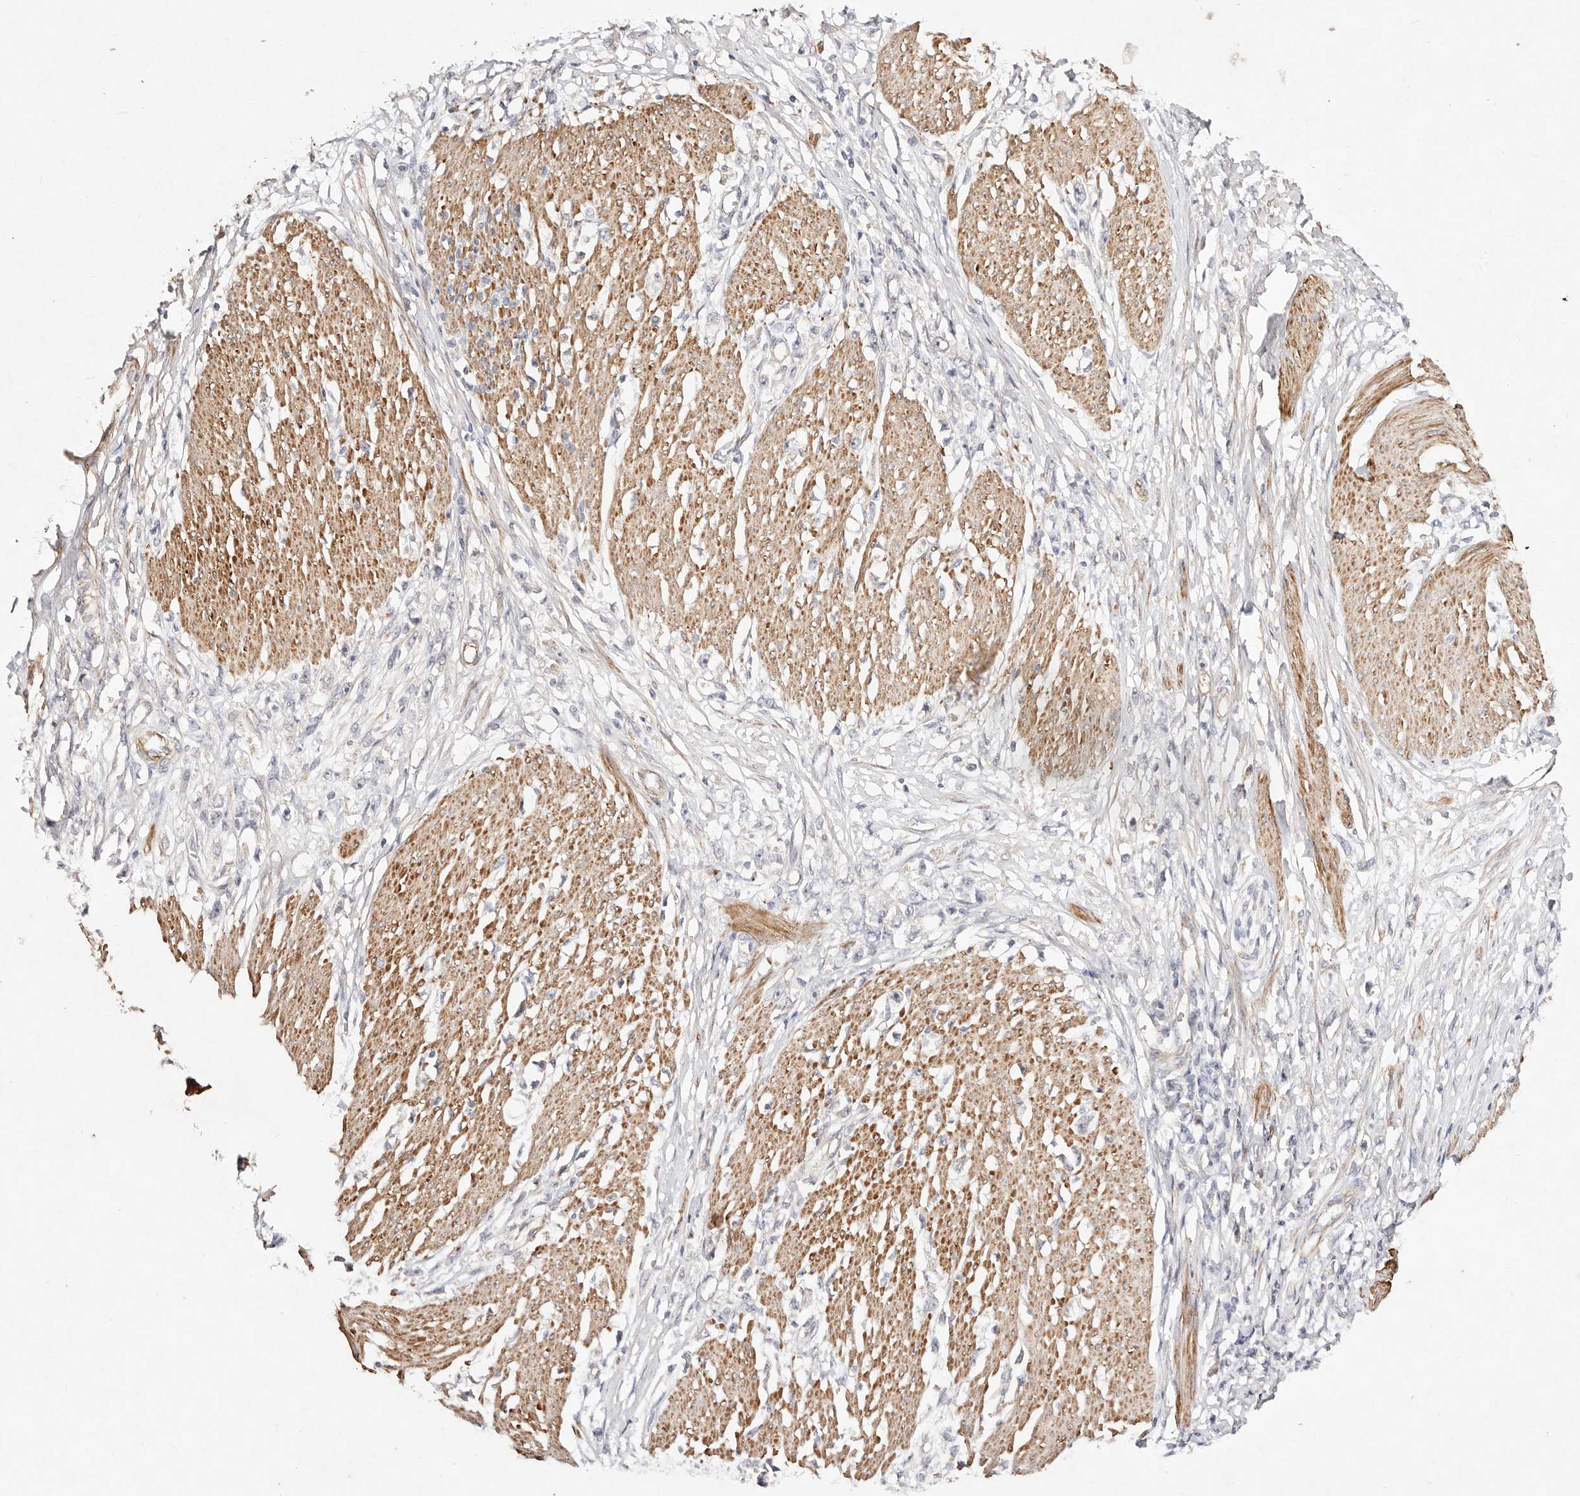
{"staining": {"intensity": "negative", "quantity": "none", "location": "none"}, "tissue": "stomach cancer", "cell_type": "Tumor cells", "image_type": "cancer", "snomed": [{"axis": "morphology", "description": "Adenocarcinoma, NOS"}, {"axis": "topography", "description": "Stomach"}], "caption": "DAB immunohistochemical staining of stomach cancer reveals no significant expression in tumor cells.", "gene": "MTMR11", "patient": {"sex": "female", "age": 59}}